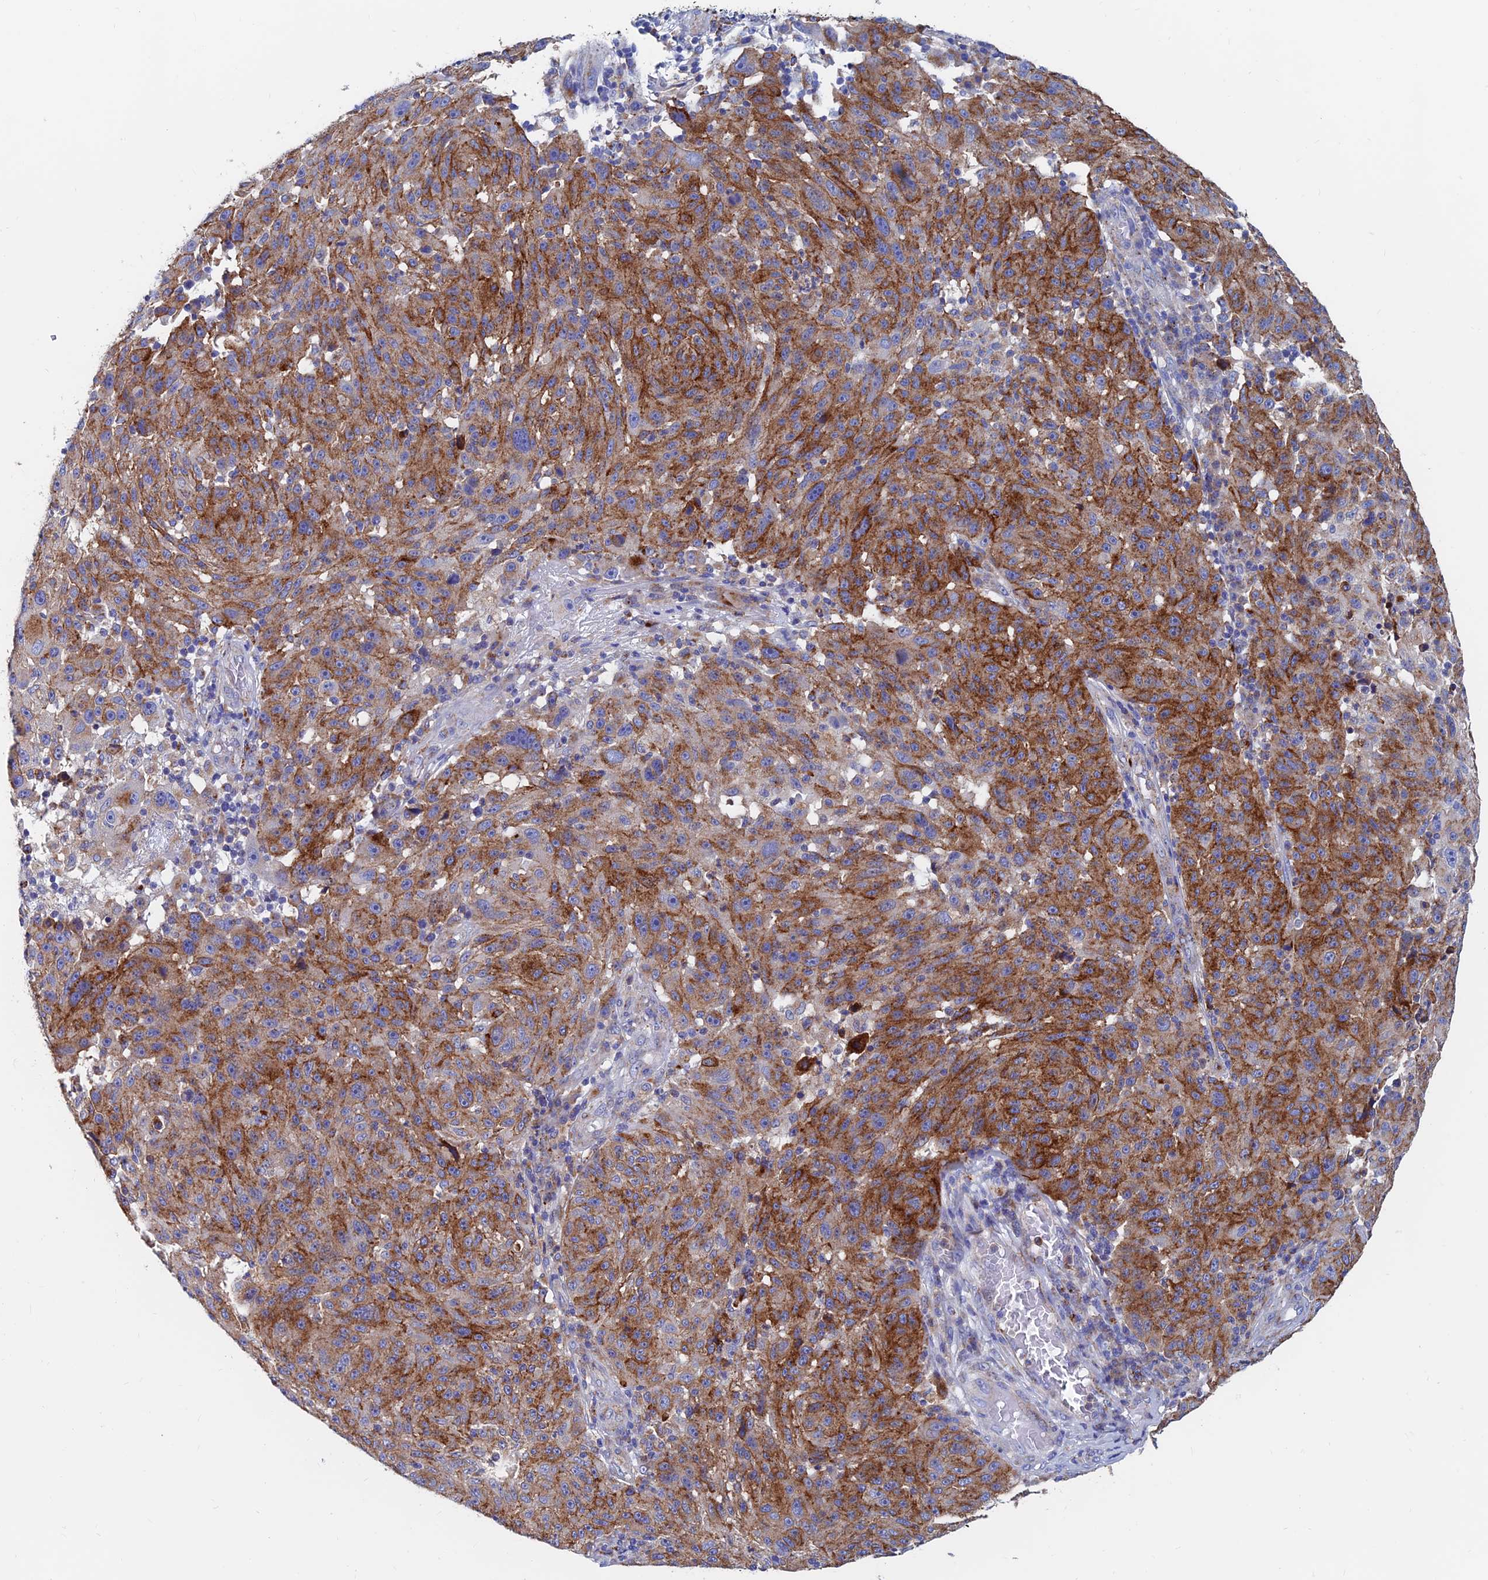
{"staining": {"intensity": "strong", "quantity": ">75%", "location": "cytoplasmic/membranous"}, "tissue": "melanoma", "cell_type": "Tumor cells", "image_type": "cancer", "snomed": [{"axis": "morphology", "description": "Malignant melanoma, NOS"}, {"axis": "topography", "description": "Skin"}], "caption": "Human melanoma stained with a protein marker reveals strong staining in tumor cells.", "gene": "SPNS1", "patient": {"sex": "male", "age": 53}}